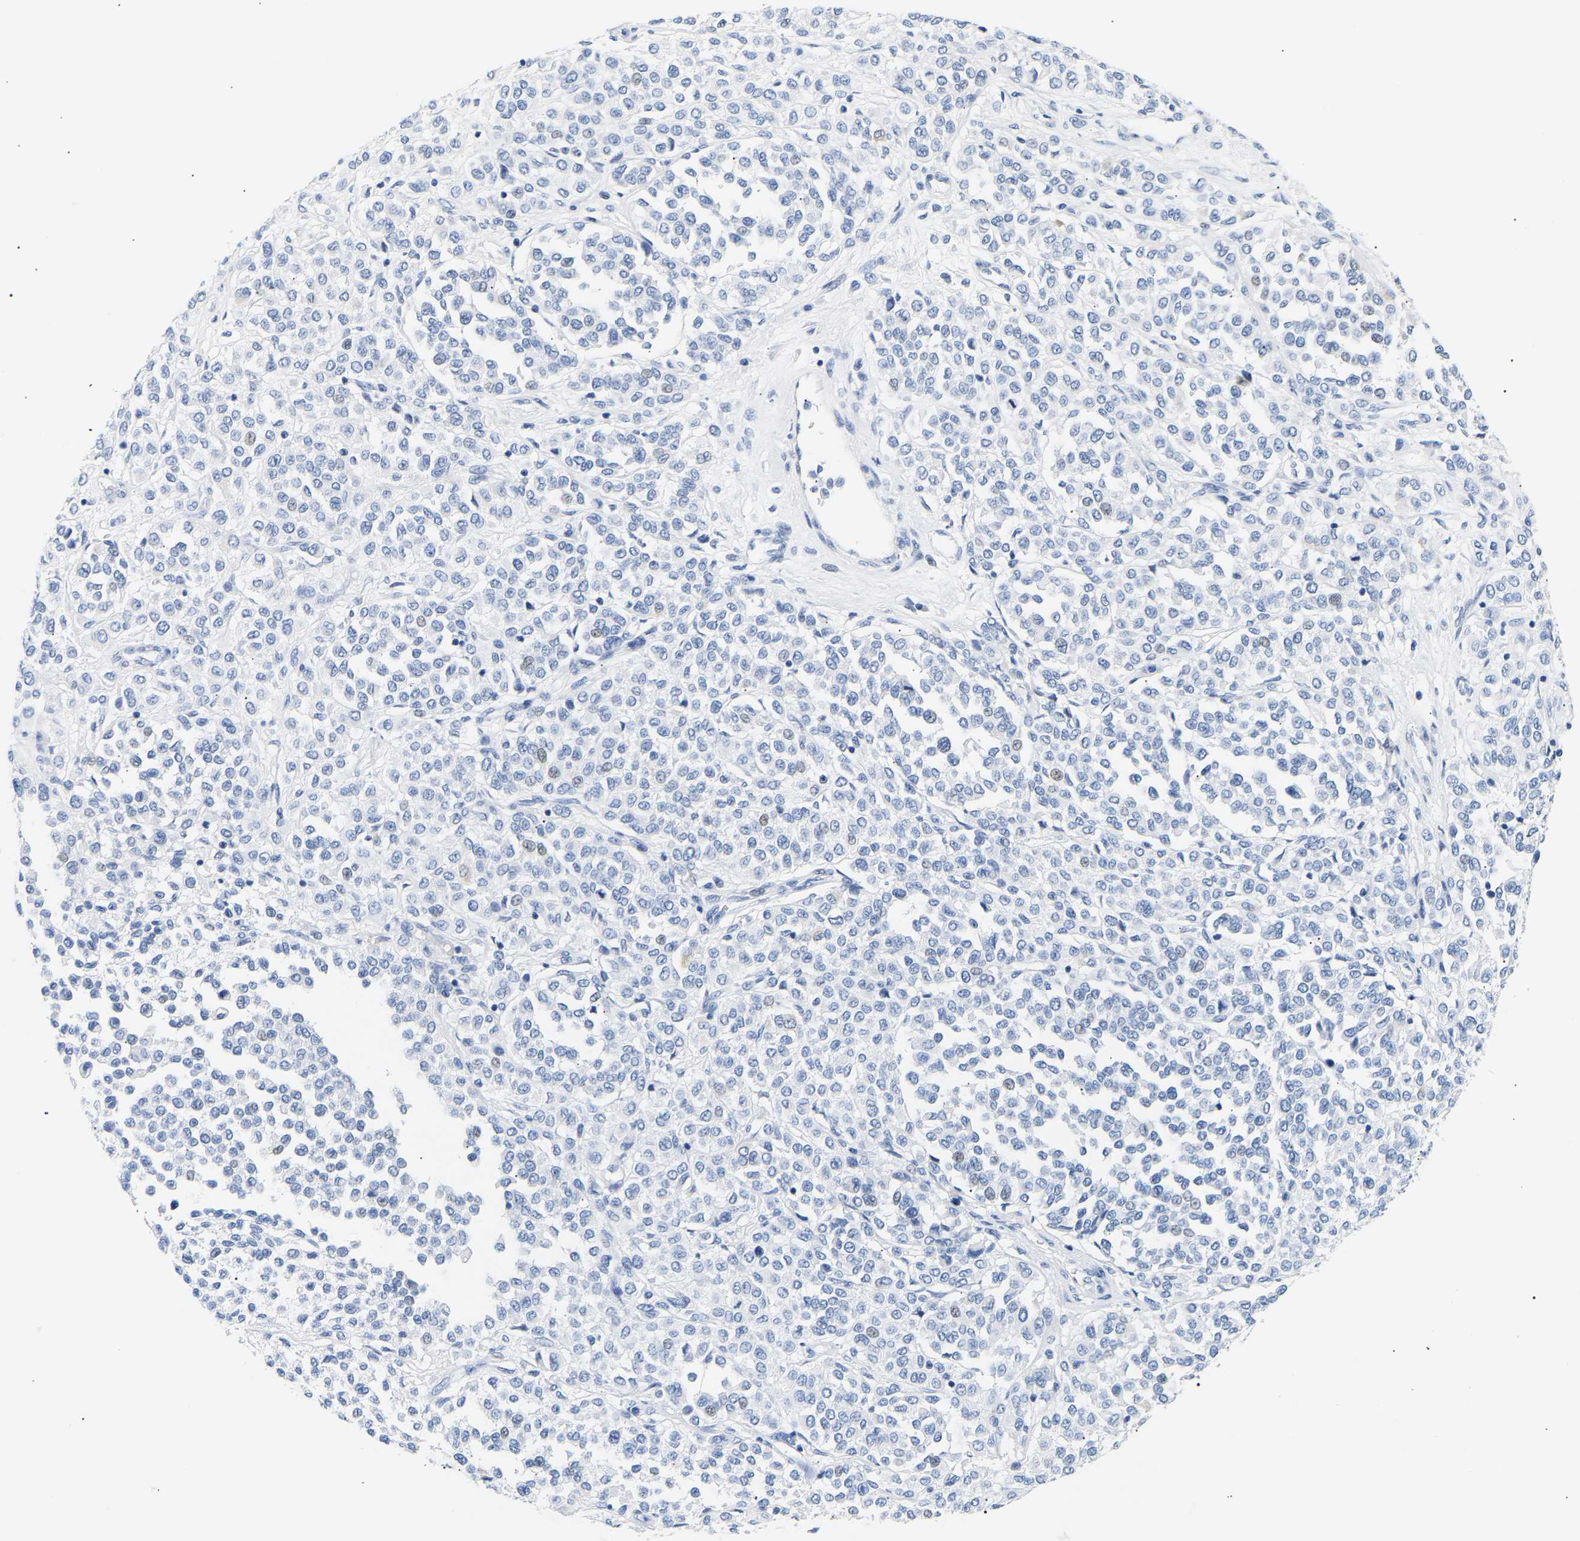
{"staining": {"intensity": "negative", "quantity": "none", "location": "none"}, "tissue": "melanoma", "cell_type": "Tumor cells", "image_type": "cancer", "snomed": [{"axis": "morphology", "description": "Malignant melanoma, Metastatic site"}, {"axis": "topography", "description": "Pancreas"}], "caption": "Immunohistochemical staining of human melanoma demonstrates no significant positivity in tumor cells. Brightfield microscopy of immunohistochemistry stained with DAB (brown) and hematoxylin (blue), captured at high magnification.", "gene": "SPINK2", "patient": {"sex": "female", "age": 30}}